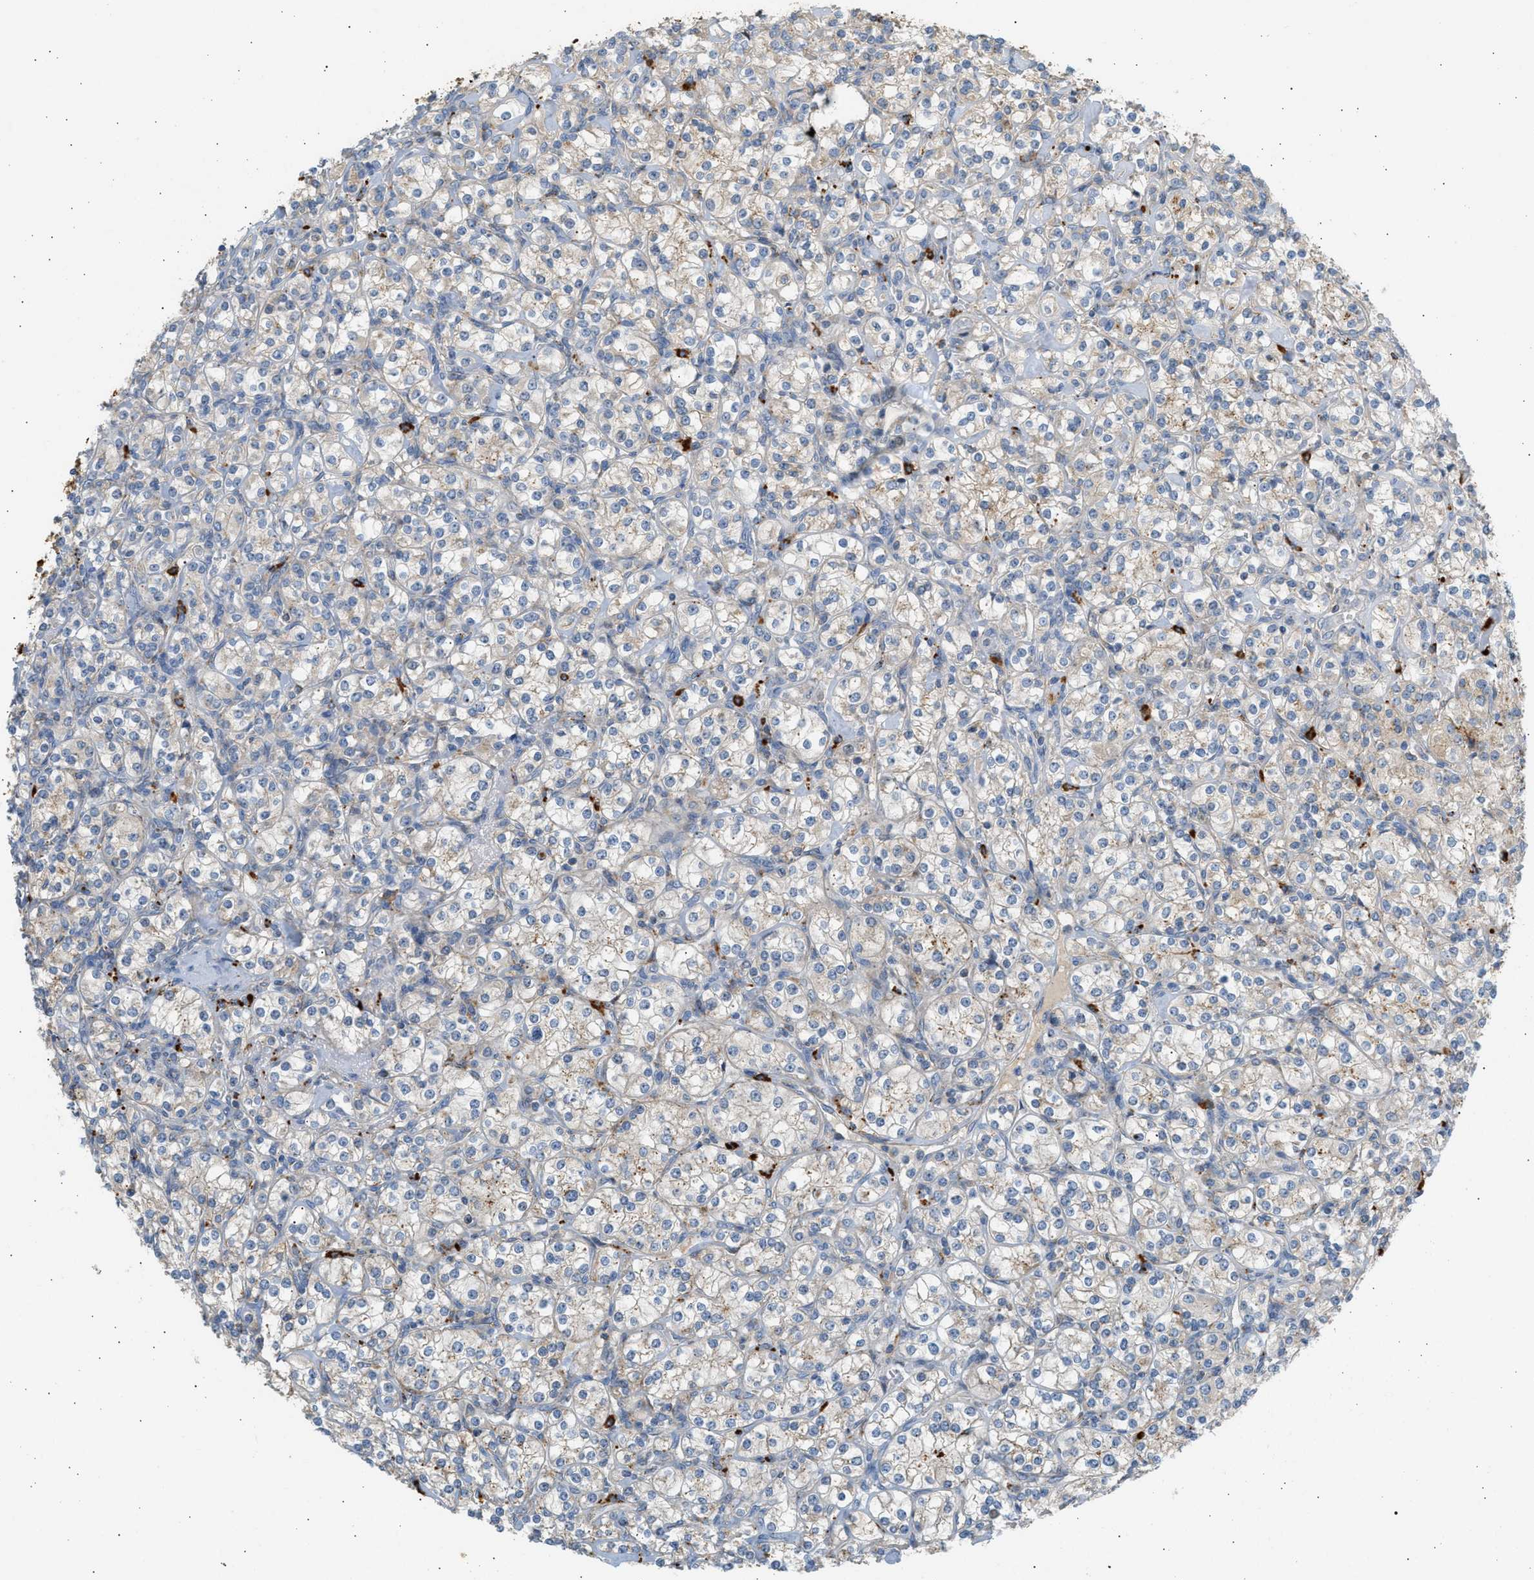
{"staining": {"intensity": "weak", "quantity": "25%-75%", "location": "cytoplasmic/membranous"}, "tissue": "renal cancer", "cell_type": "Tumor cells", "image_type": "cancer", "snomed": [{"axis": "morphology", "description": "Adenocarcinoma, NOS"}, {"axis": "topography", "description": "Kidney"}], "caption": "Protein staining displays weak cytoplasmic/membranous staining in approximately 25%-75% of tumor cells in adenocarcinoma (renal).", "gene": "ENTHD1", "patient": {"sex": "male", "age": 77}}